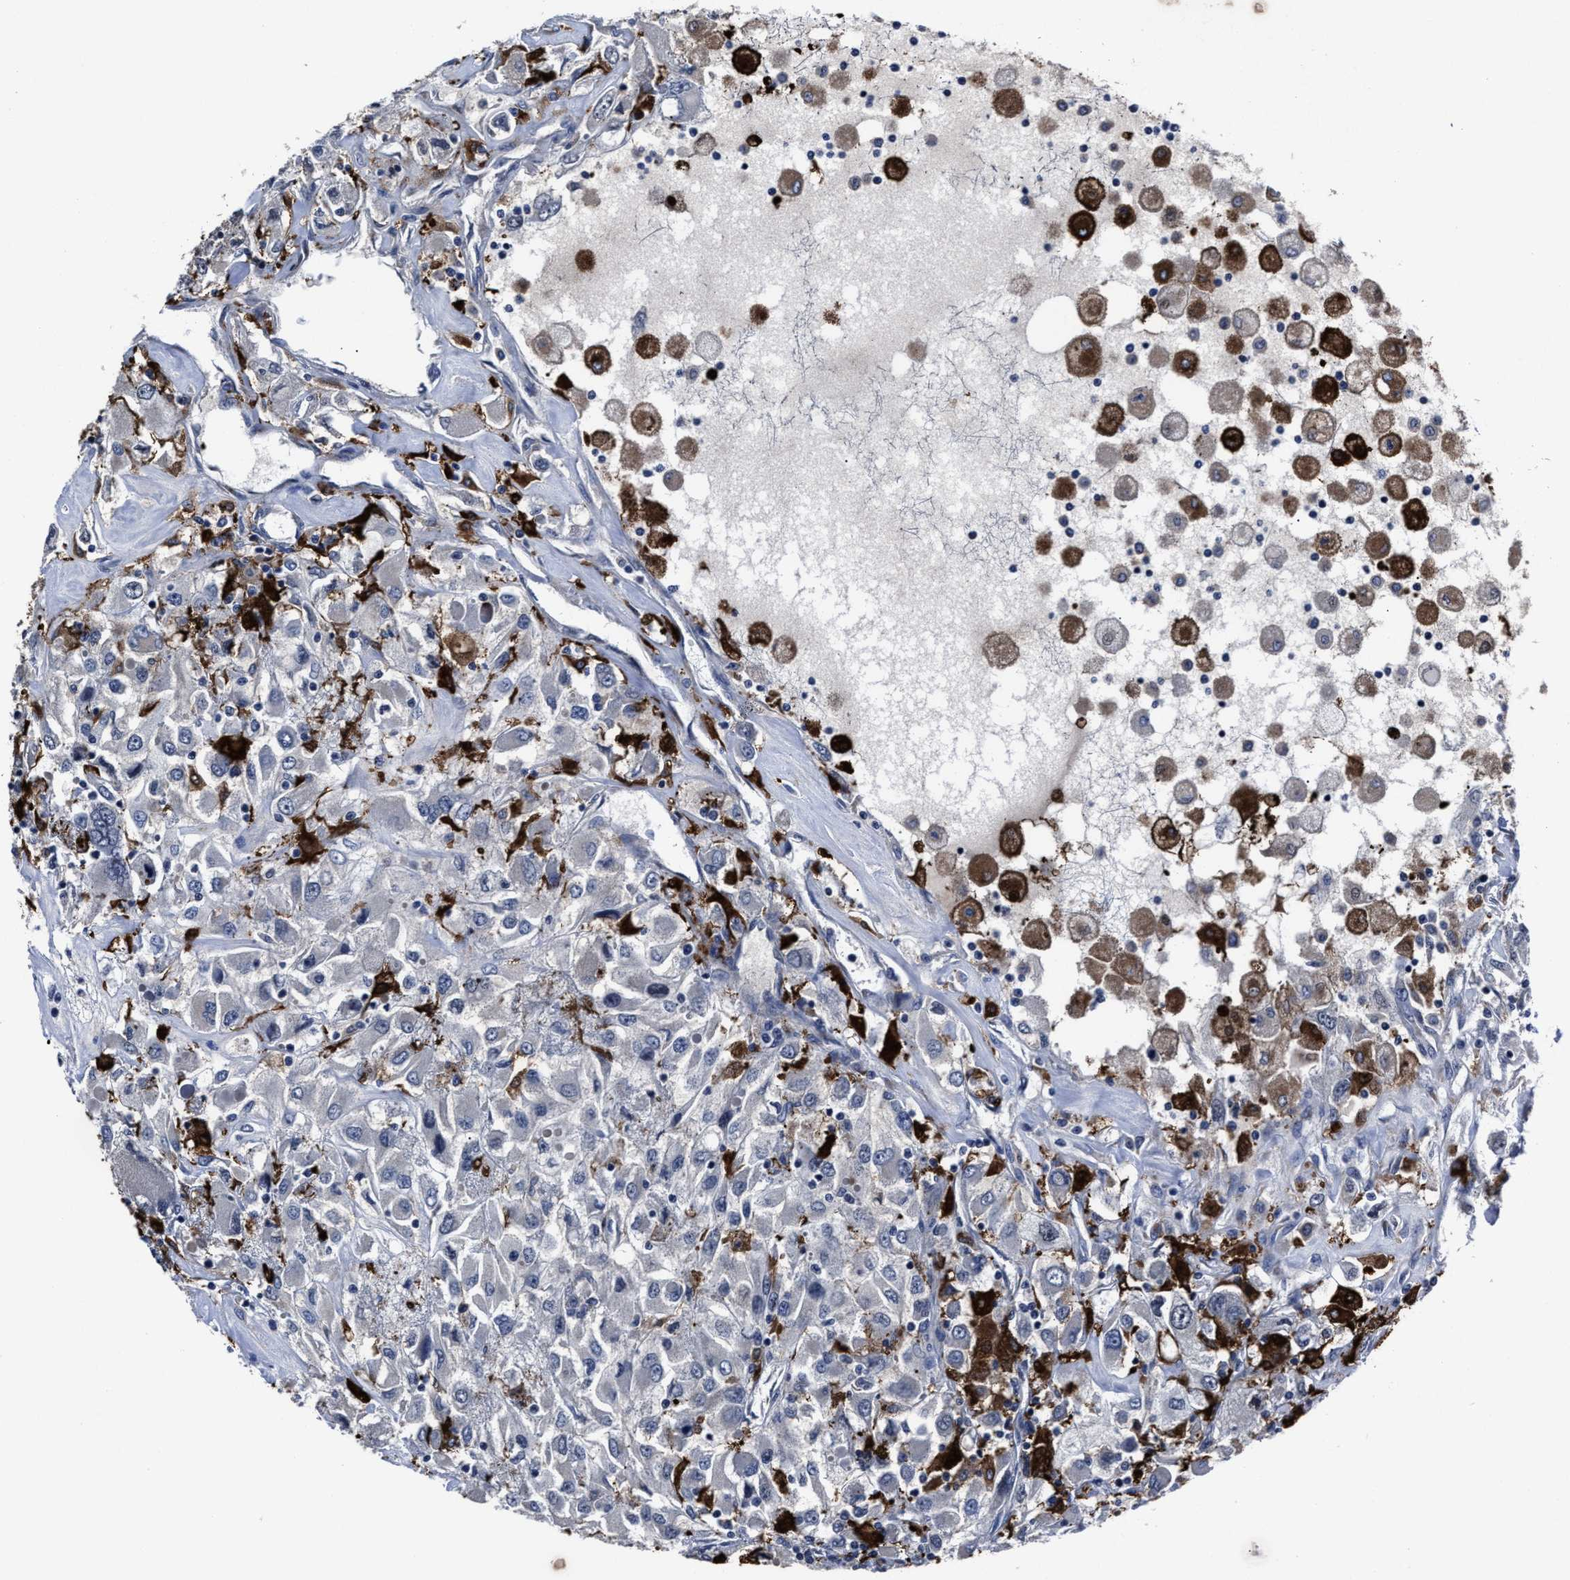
{"staining": {"intensity": "weak", "quantity": "<25%", "location": "cytoplasmic/membranous"}, "tissue": "renal cancer", "cell_type": "Tumor cells", "image_type": "cancer", "snomed": [{"axis": "morphology", "description": "Adenocarcinoma, NOS"}, {"axis": "topography", "description": "Kidney"}], "caption": "Tumor cells show no significant expression in renal cancer.", "gene": "RSBN1L", "patient": {"sex": "female", "age": 52}}